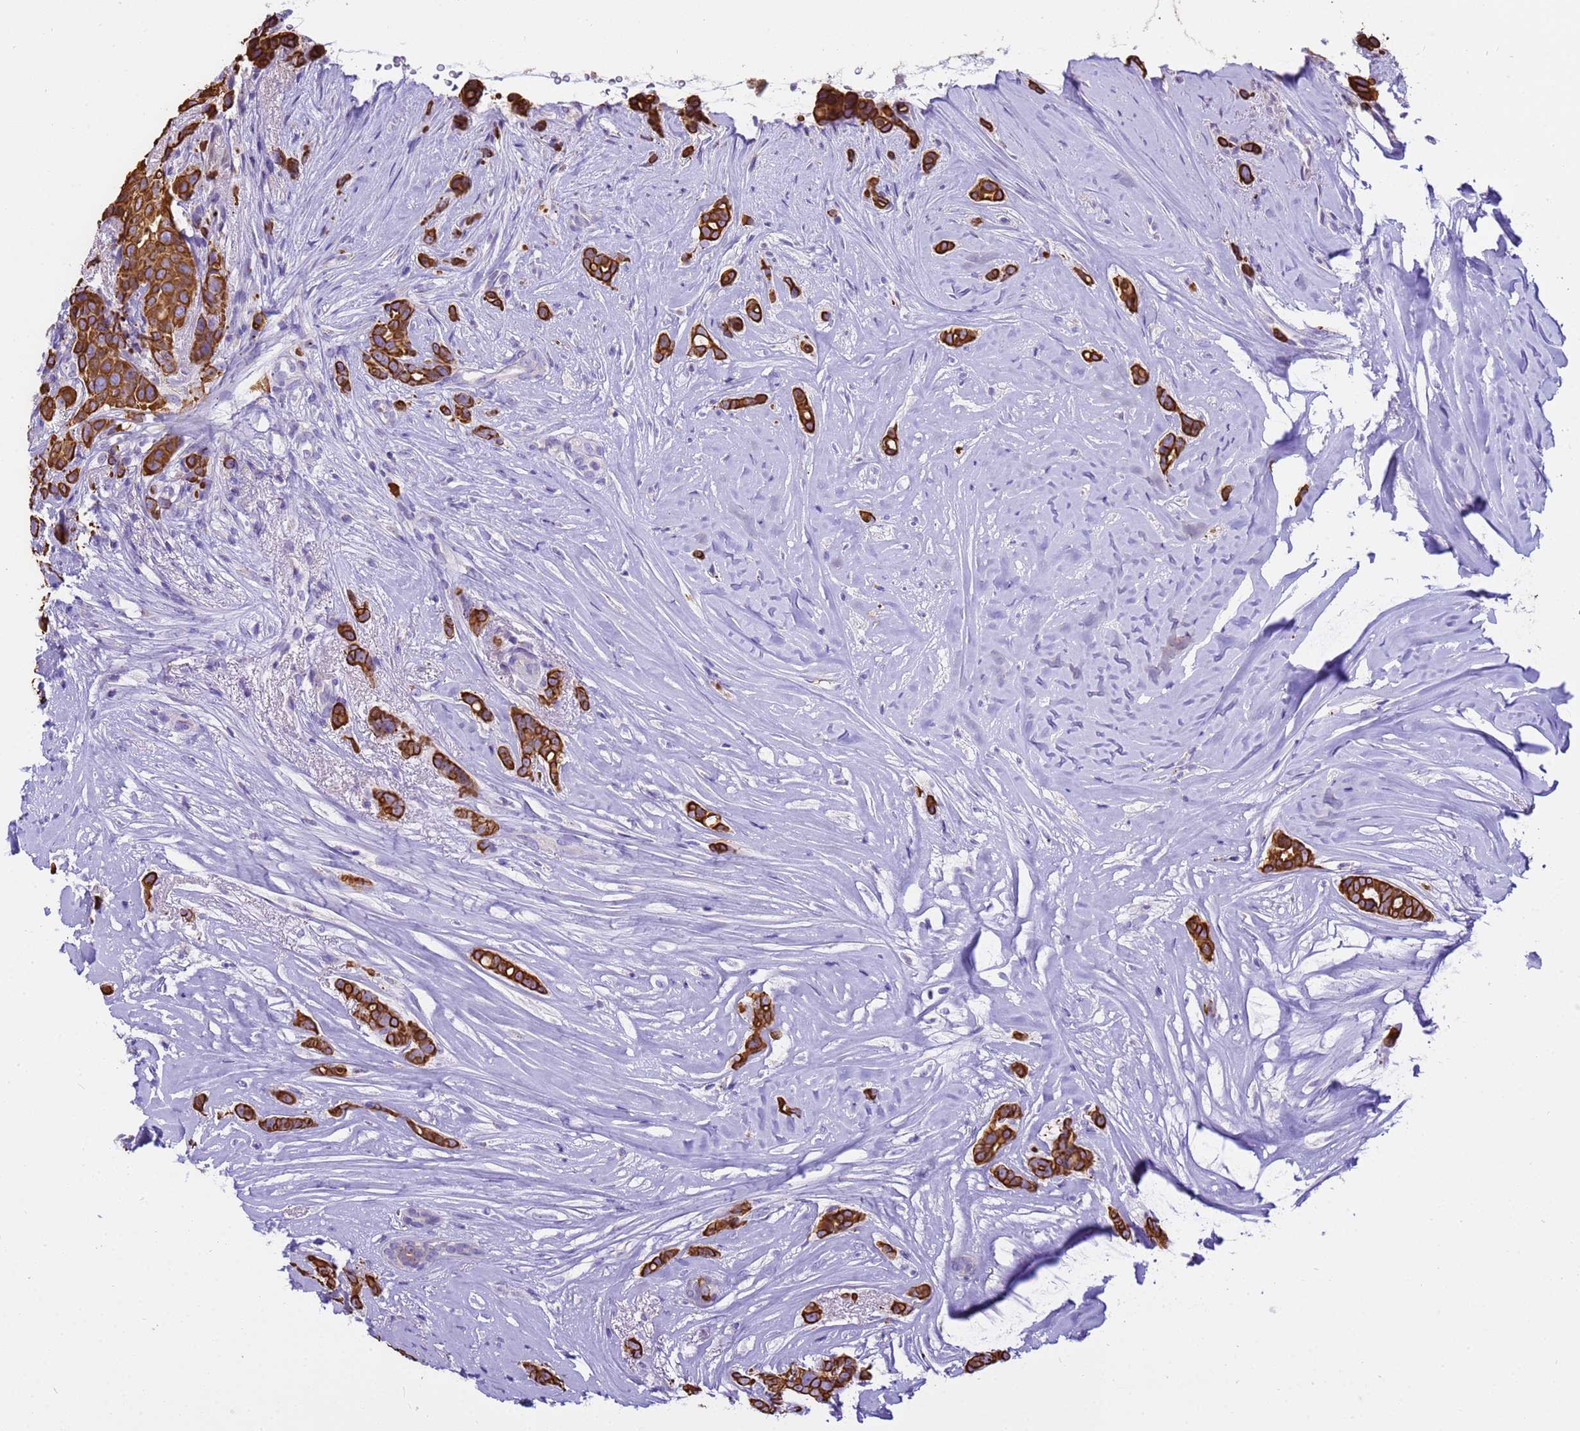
{"staining": {"intensity": "strong", "quantity": ">75%", "location": "cytoplasmic/membranous"}, "tissue": "breast cancer", "cell_type": "Tumor cells", "image_type": "cancer", "snomed": [{"axis": "morphology", "description": "Lobular carcinoma"}, {"axis": "topography", "description": "Breast"}], "caption": "Protein analysis of breast cancer (lobular carcinoma) tissue reveals strong cytoplasmic/membranous staining in approximately >75% of tumor cells. (Stains: DAB (3,3'-diaminobenzidine) in brown, nuclei in blue, Microscopy: brightfield microscopy at high magnification).", "gene": "PIEZO2", "patient": {"sex": "female", "age": 51}}